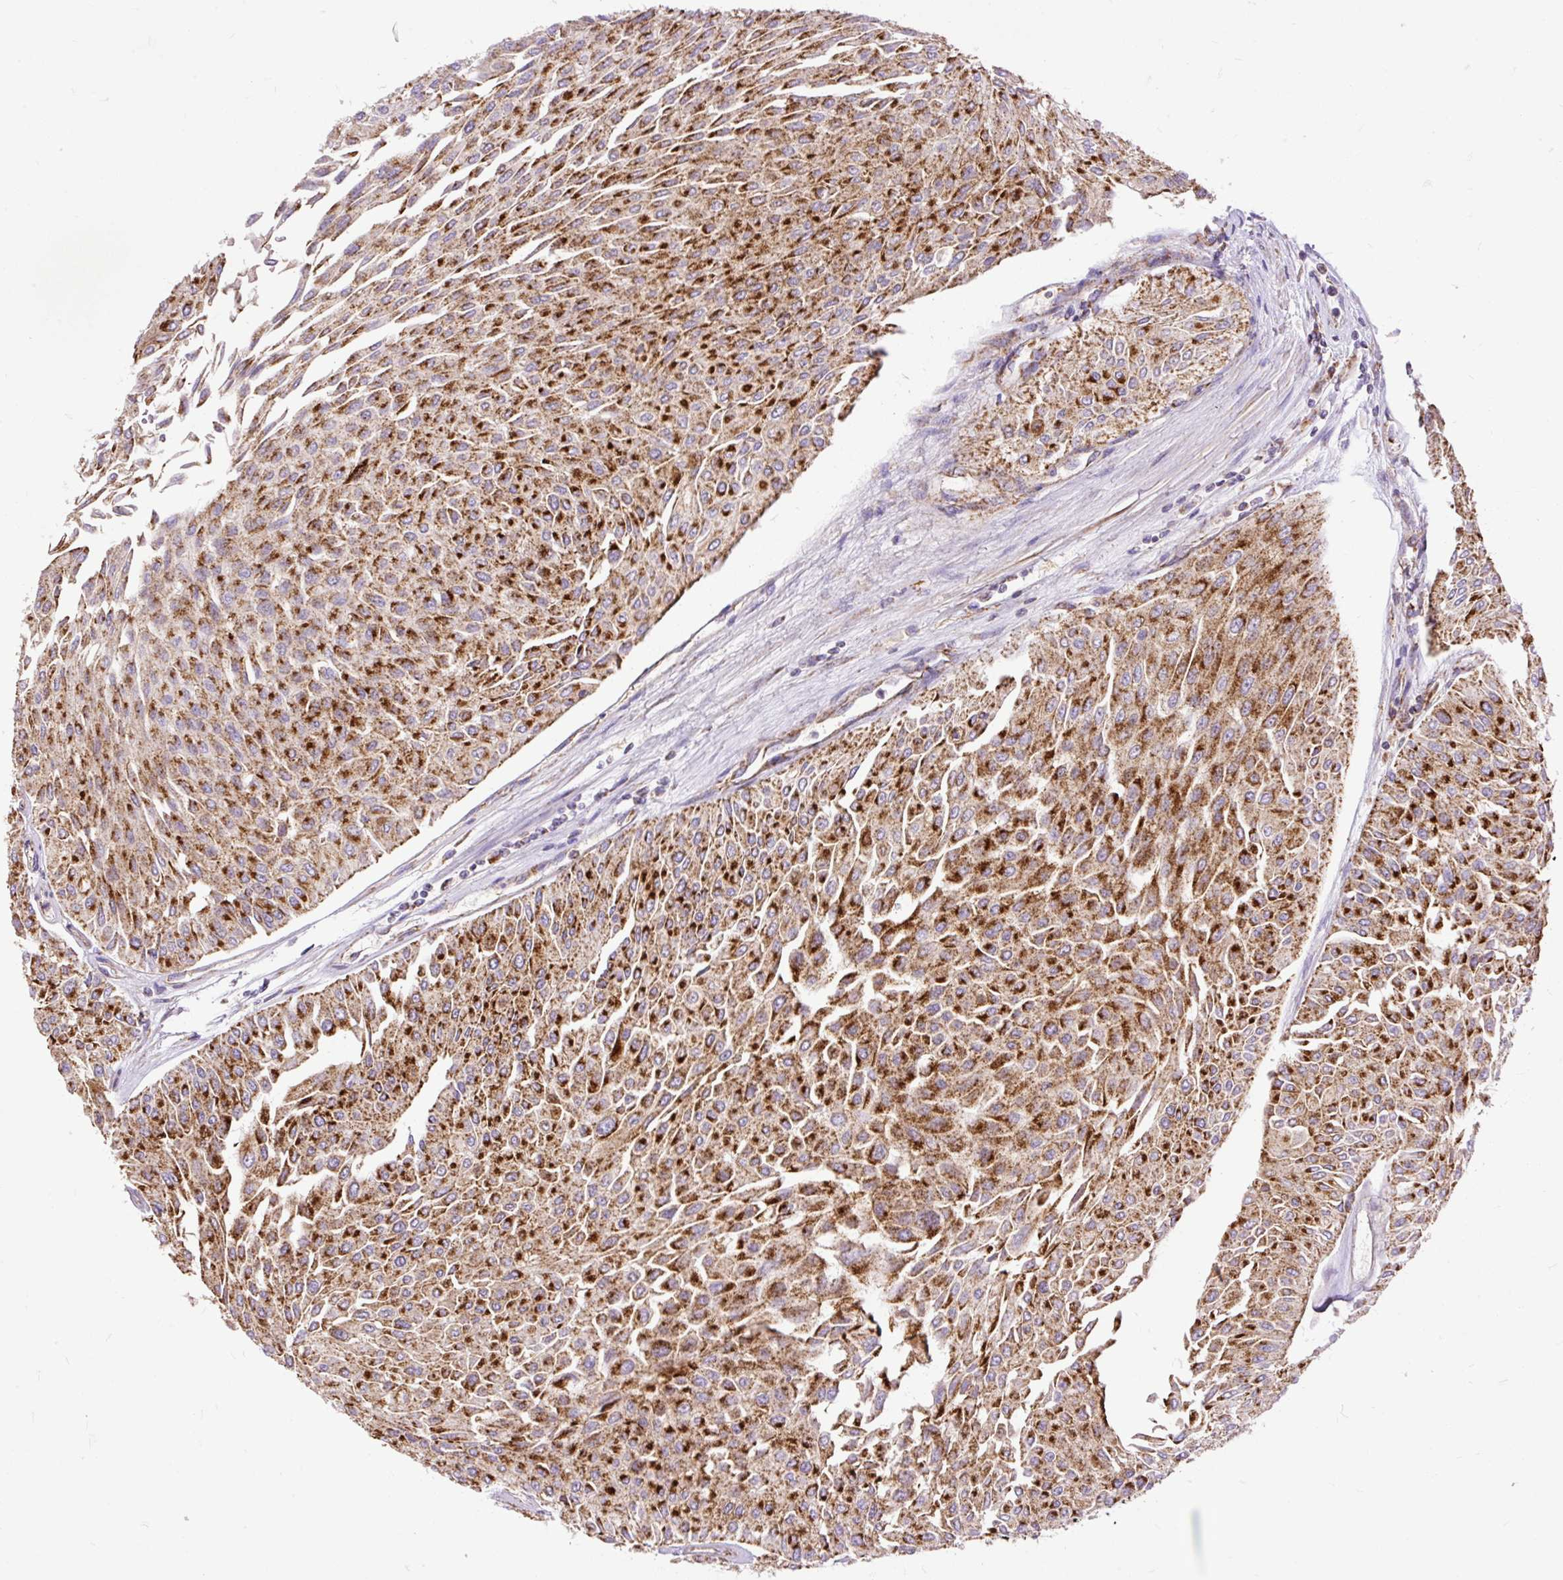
{"staining": {"intensity": "strong", "quantity": ">75%", "location": "cytoplasmic/membranous"}, "tissue": "urothelial cancer", "cell_type": "Tumor cells", "image_type": "cancer", "snomed": [{"axis": "morphology", "description": "Urothelial carcinoma, Low grade"}, {"axis": "topography", "description": "Urinary bladder"}], "caption": "Strong cytoplasmic/membranous expression is appreciated in about >75% of tumor cells in low-grade urothelial carcinoma.", "gene": "TOMM40", "patient": {"sex": "male", "age": 67}}